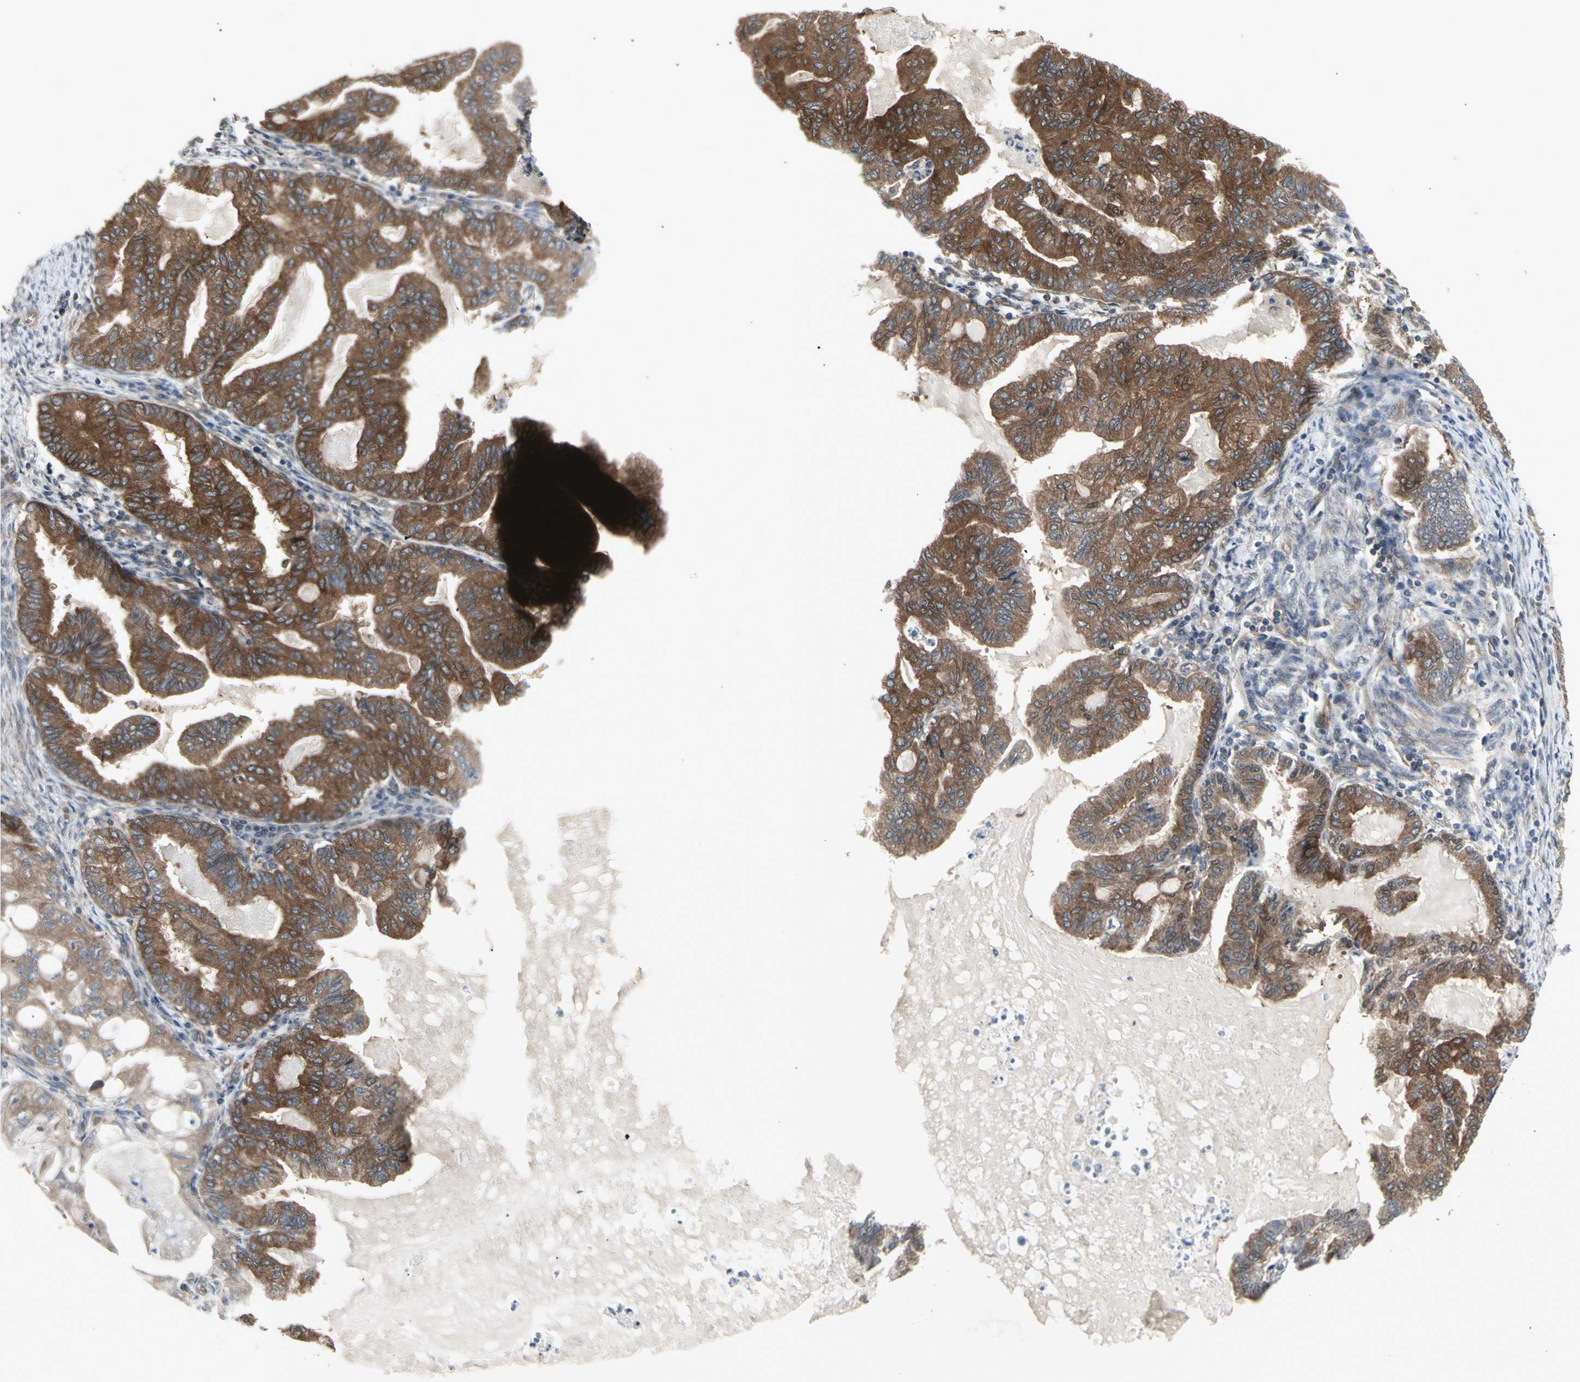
{"staining": {"intensity": "strong", "quantity": ">75%", "location": "cytoplasmic/membranous"}, "tissue": "endometrial cancer", "cell_type": "Tumor cells", "image_type": "cancer", "snomed": [{"axis": "morphology", "description": "Adenocarcinoma, NOS"}, {"axis": "topography", "description": "Endometrium"}], "caption": "Immunohistochemistry of human endometrial cancer (adenocarcinoma) exhibits high levels of strong cytoplasmic/membranous positivity in approximately >75% of tumor cells.", "gene": "CHURC1-FNTB", "patient": {"sex": "female", "age": 86}}